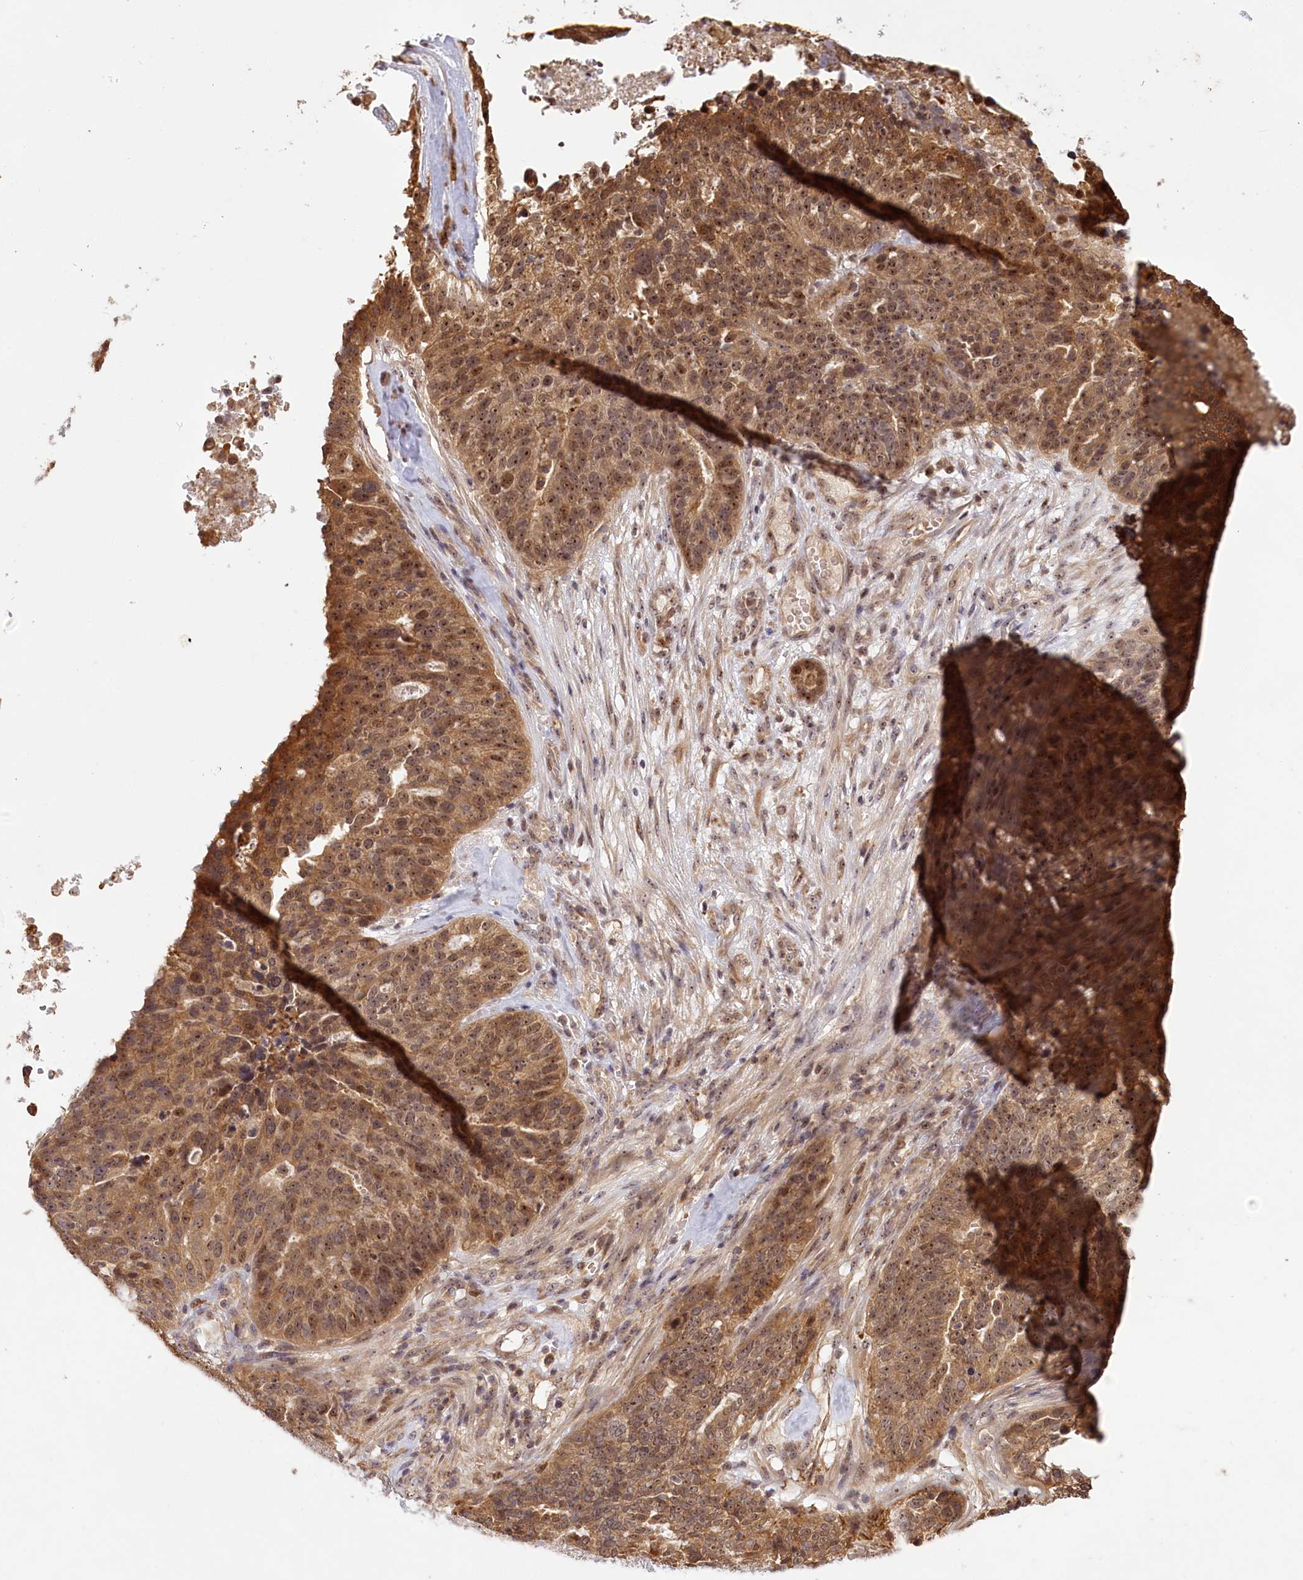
{"staining": {"intensity": "moderate", "quantity": ">75%", "location": "cytoplasmic/membranous,nuclear"}, "tissue": "ovarian cancer", "cell_type": "Tumor cells", "image_type": "cancer", "snomed": [{"axis": "morphology", "description": "Cystadenocarcinoma, serous, NOS"}, {"axis": "topography", "description": "Ovary"}], "caption": "The immunohistochemical stain labels moderate cytoplasmic/membranous and nuclear expression in tumor cells of ovarian cancer tissue. Using DAB (brown) and hematoxylin (blue) stains, captured at high magnification using brightfield microscopy.", "gene": "SERGEF", "patient": {"sex": "female", "age": 59}}